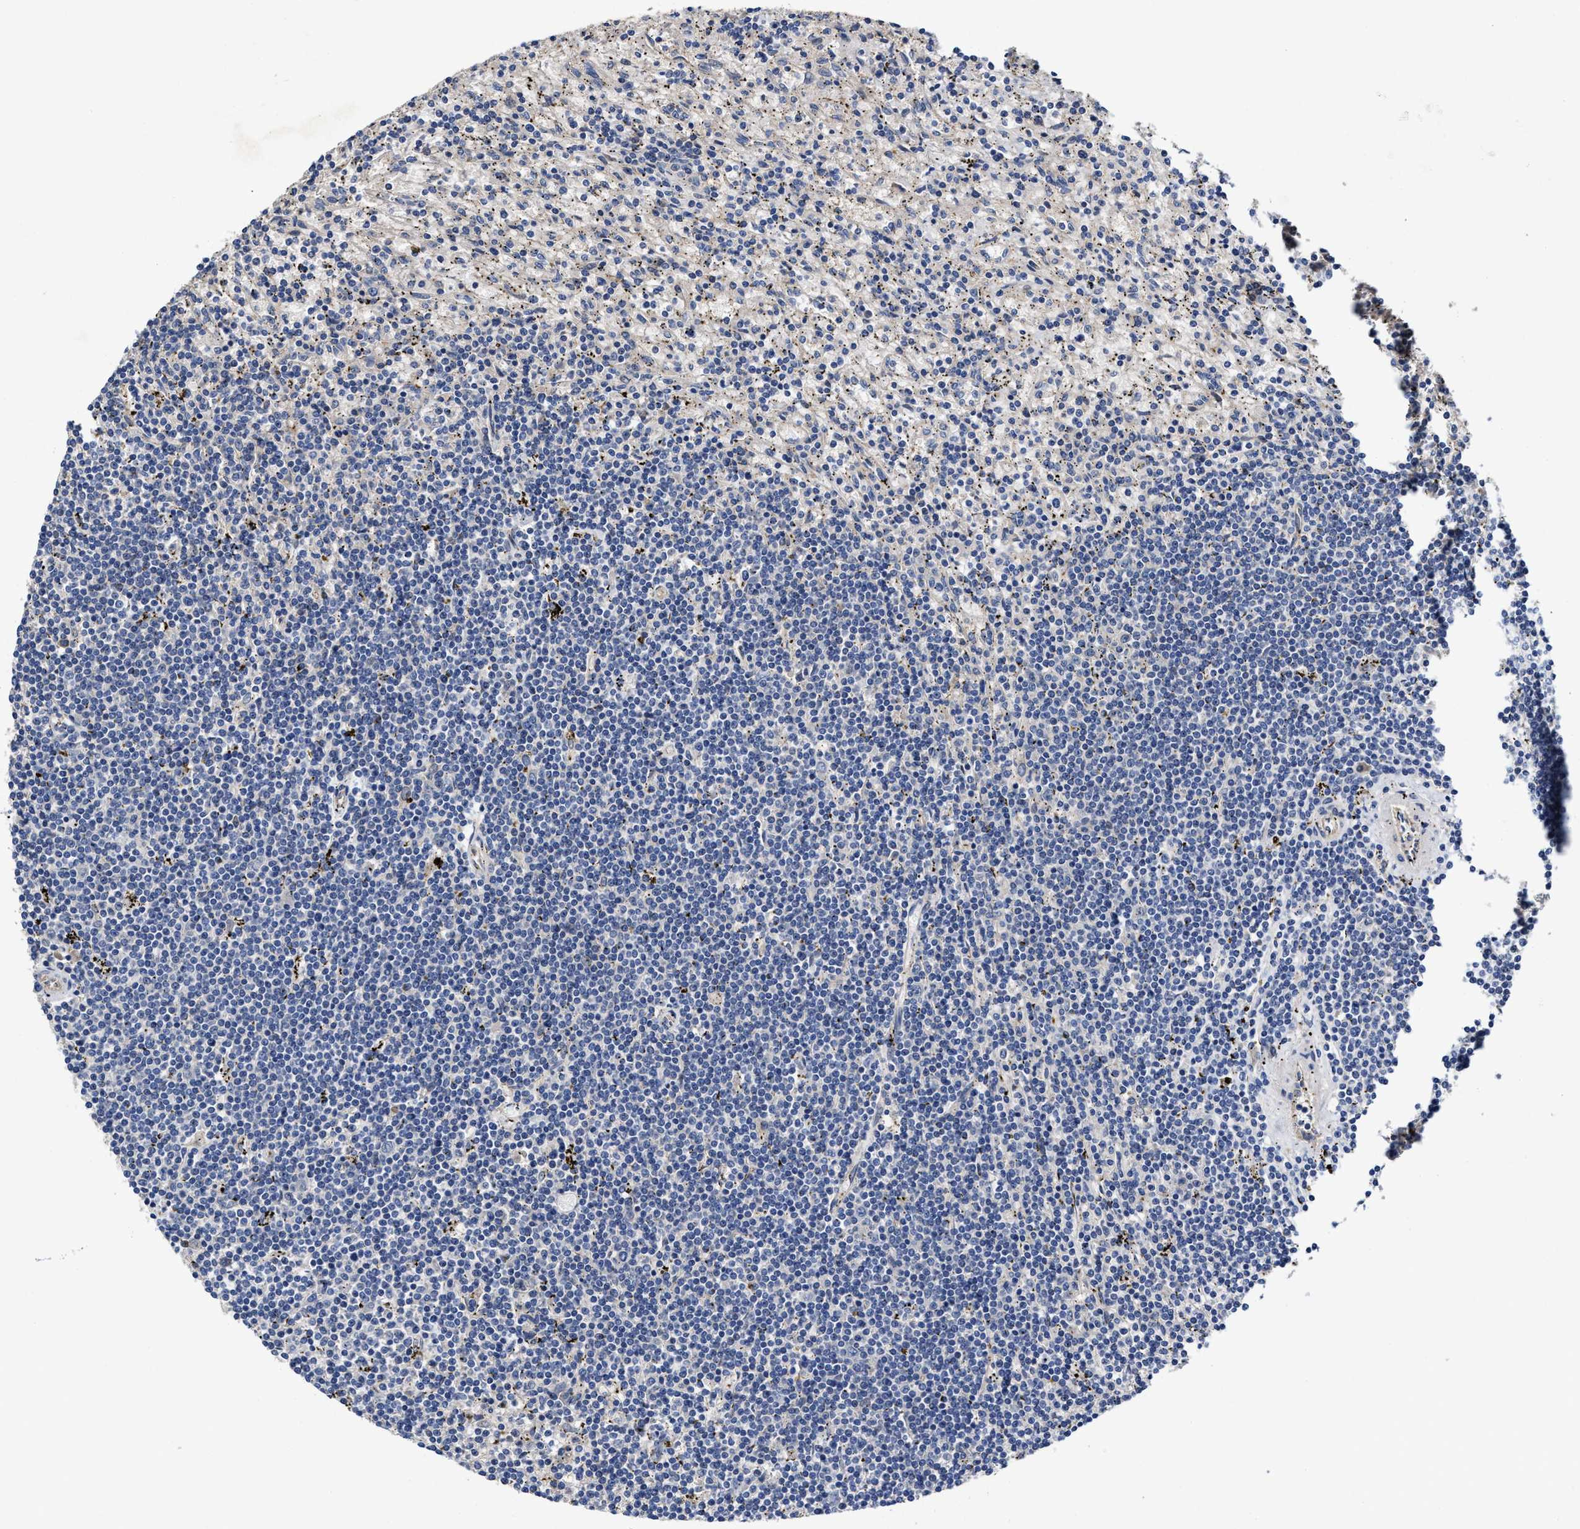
{"staining": {"intensity": "negative", "quantity": "none", "location": "none"}, "tissue": "lymphoma", "cell_type": "Tumor cells", "image_type": "cancer", "snomed": [{"axis": "morphology", "description": "Malignant lymphoma, non-Hodgkin's type, Low grade"}, {"axis": "topography", "description": "Spleen"}], "caption": "There is no significant positivity in tumor cells of lymphoma.", "gene": "TRAF6", "patient": {"sex": "male", "age": 76}}